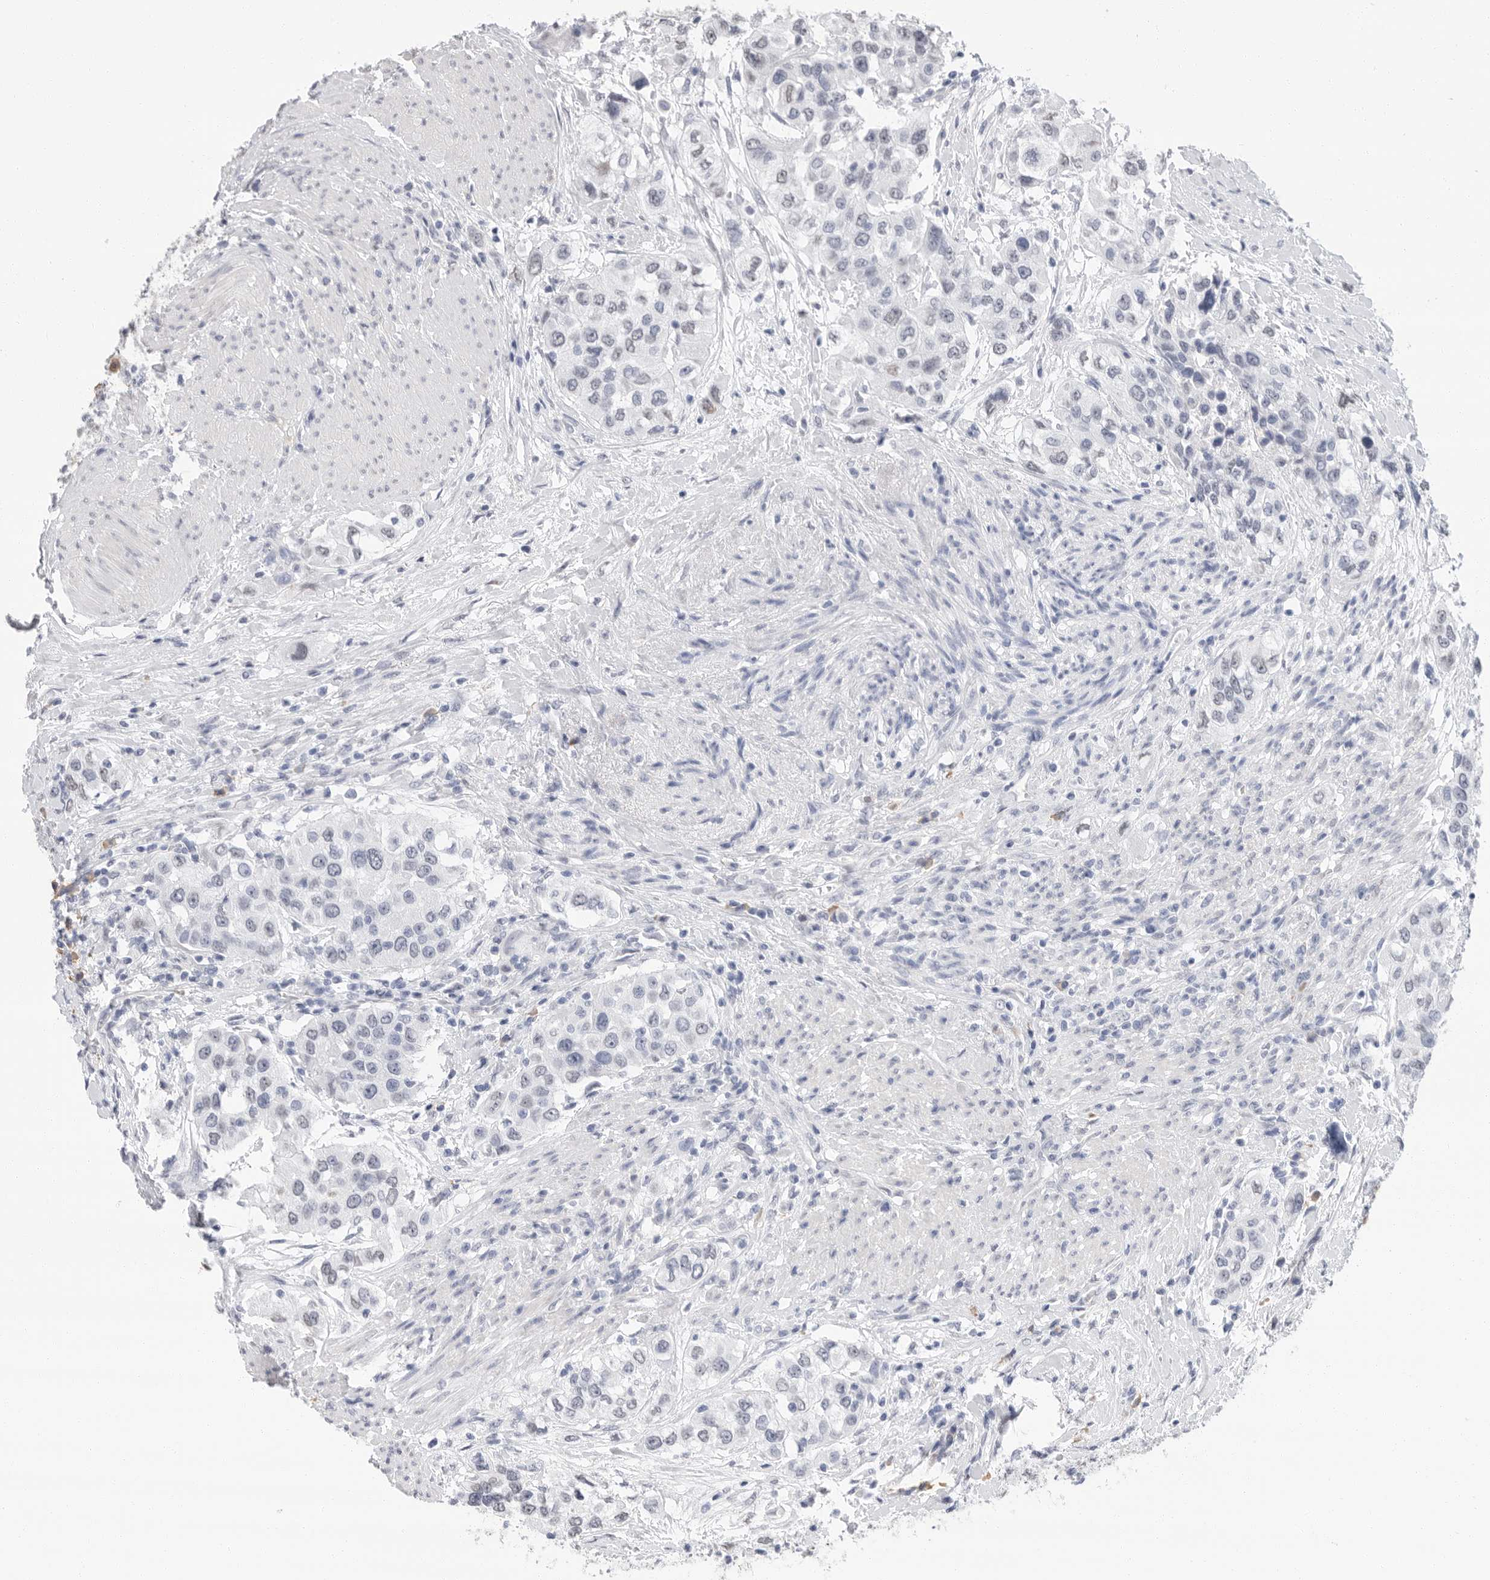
{"staining": {"intensity": "negative", "quantity": "none", "location": "none"}, "tissue": "urothelial cancer", "cell_type": "Tumor cells", "image_type": "cancer", "snomed": [{"axis": "morphology", "description": "Urothelial carcinoma, High grade"}, {"axis": "topography", "description": "Urinary bladder"}], "caption": "A histopathology image of human urothelial carcinoma (high-grade) is negative for staining in tumor cells.", "gene": "ARHGEF10", "patient": {"sex": "female", "age": 80}}